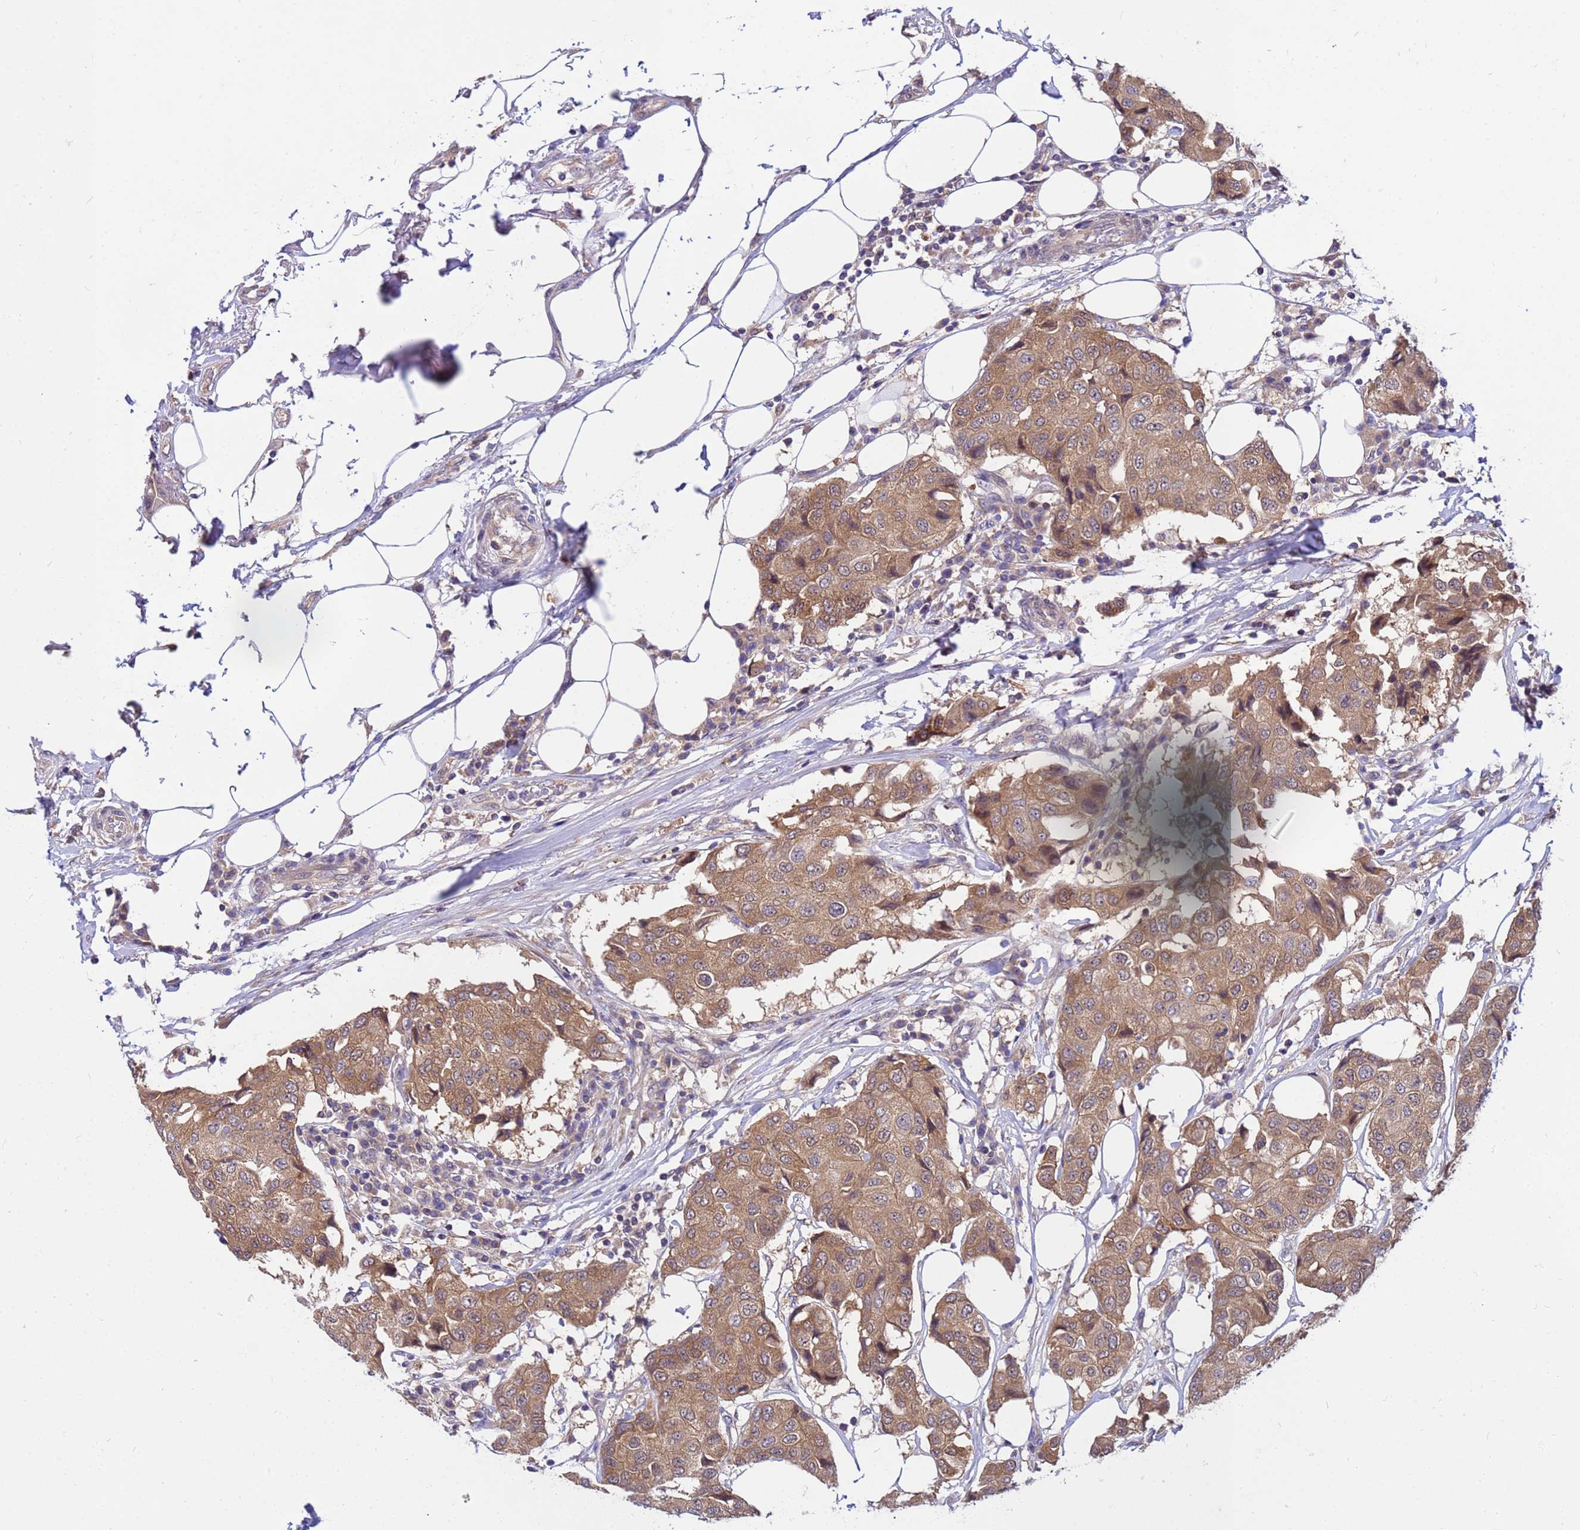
{"staining": {"intensity": "moderate", "quantity": ">75%", "location": "cytoplasmic/membranous"}, "tissue": "breast cancer", "cell_type": "Tumor cells", "image_type": "cancer", "snomed": [{"axis": "morphology", "description": "Duct carcinoma"}, {"axis": "topography", "description": "Breast"}], "caption": "Tumor cells reveal medium levels of moderate cytoplasmic/membranous positivity in approximately >75% of cells in human infiltrating ductal carcinoma (breast).", "gene": "GET3", "patient": {"sex": "female", "age": 80}}